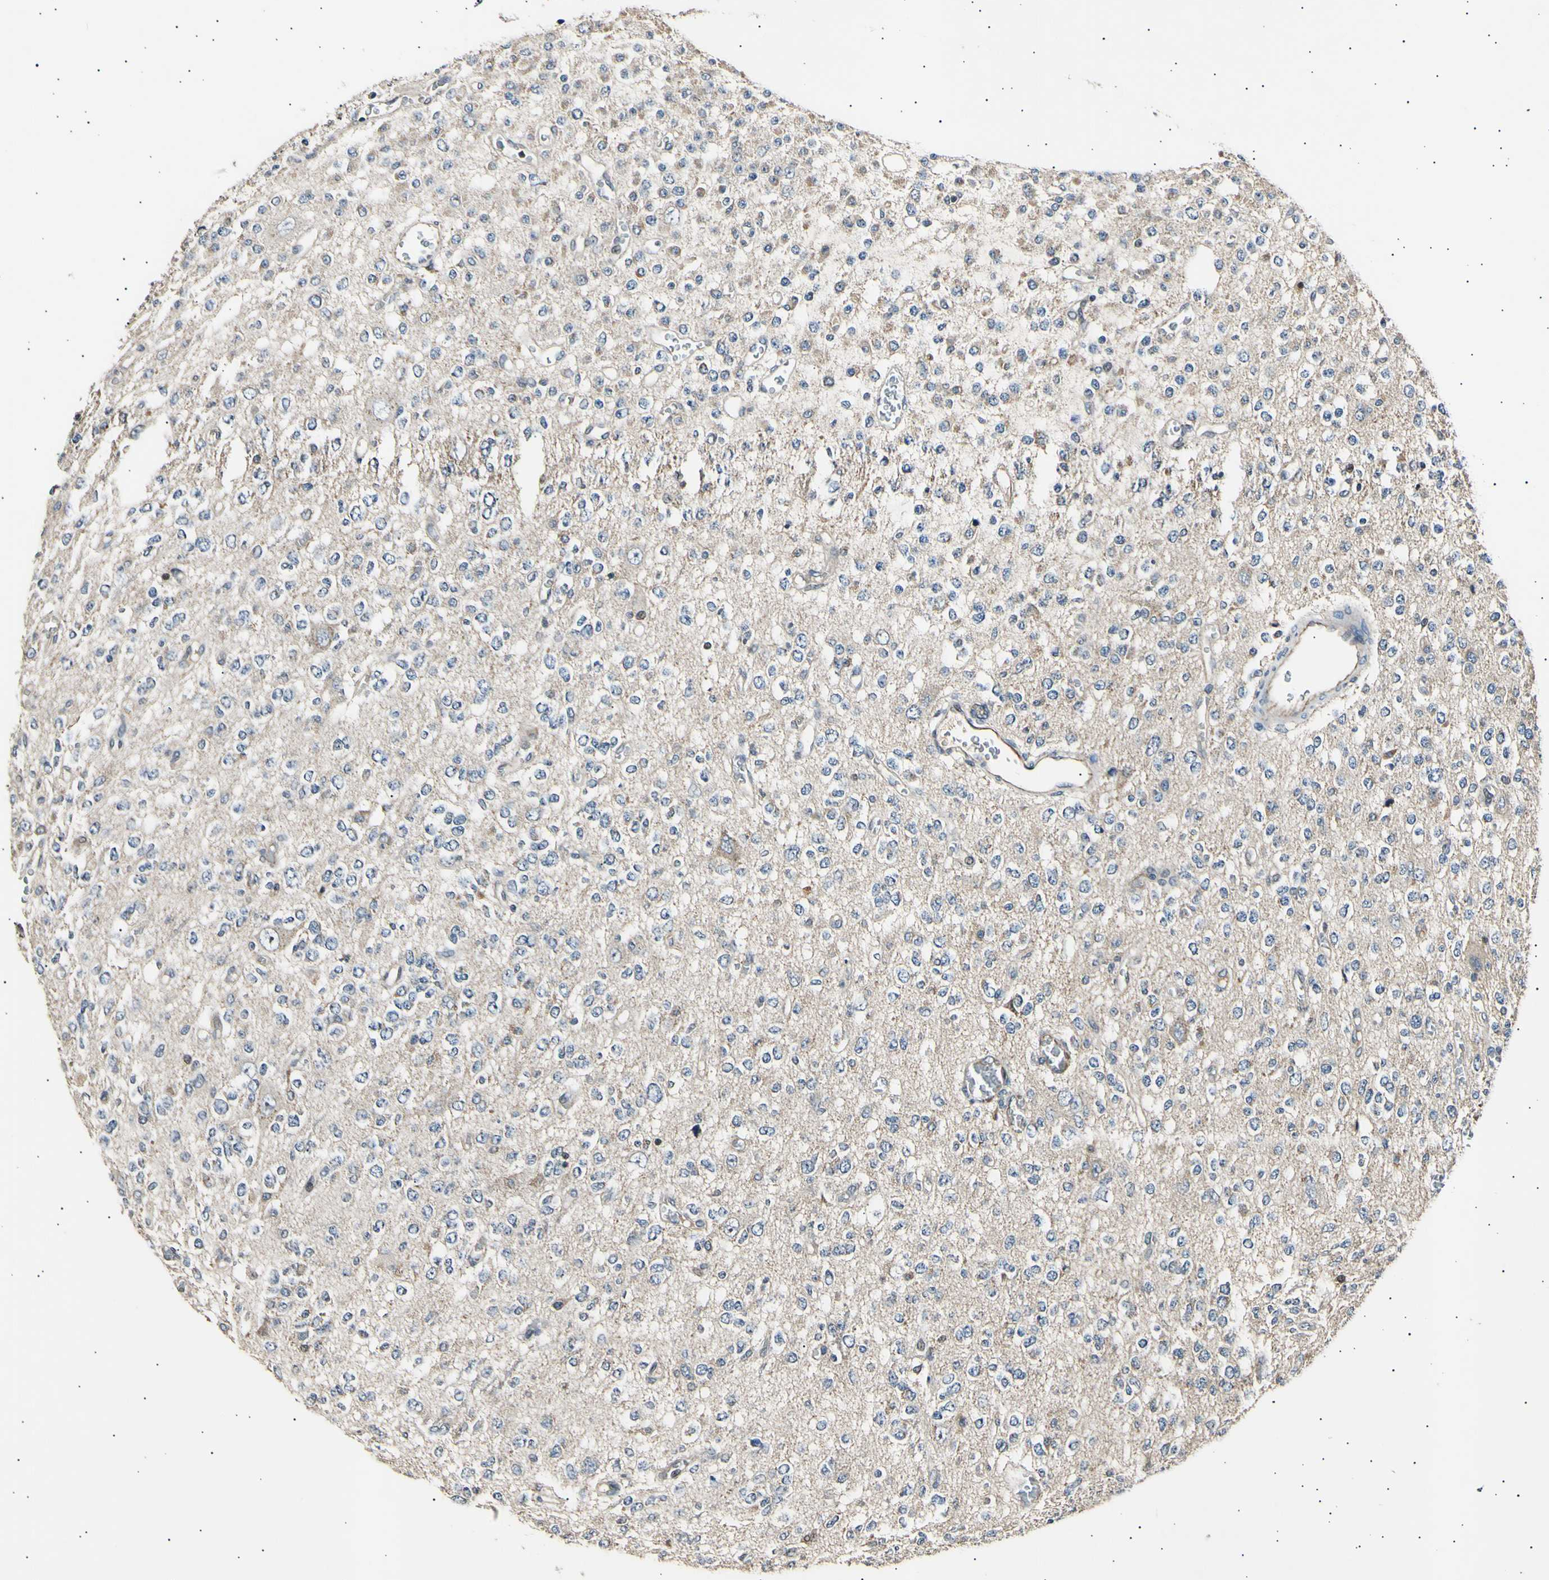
{"staining": {"intensity": "weak", "quantity": ">75%", "location": "cytoplasmic/membranous"}, "tissue": "glioma", "cell_type": "Tumor cells", "image_type": "cancer", "snomed": [{"axis": "morphology", "description": "Glioma, malignant, Low grade"}, {"axis": "topography", "description": "Brain"}], "caption": "The histopathology image shows immunohistochemical staining of malignant glioma (low-grade). There is weak cytoplasmic/membranous positivity is present in approximately >75% of tumor cells.", "gene": "ITGA6", "patient": {"sex": "male", "age": 38}}